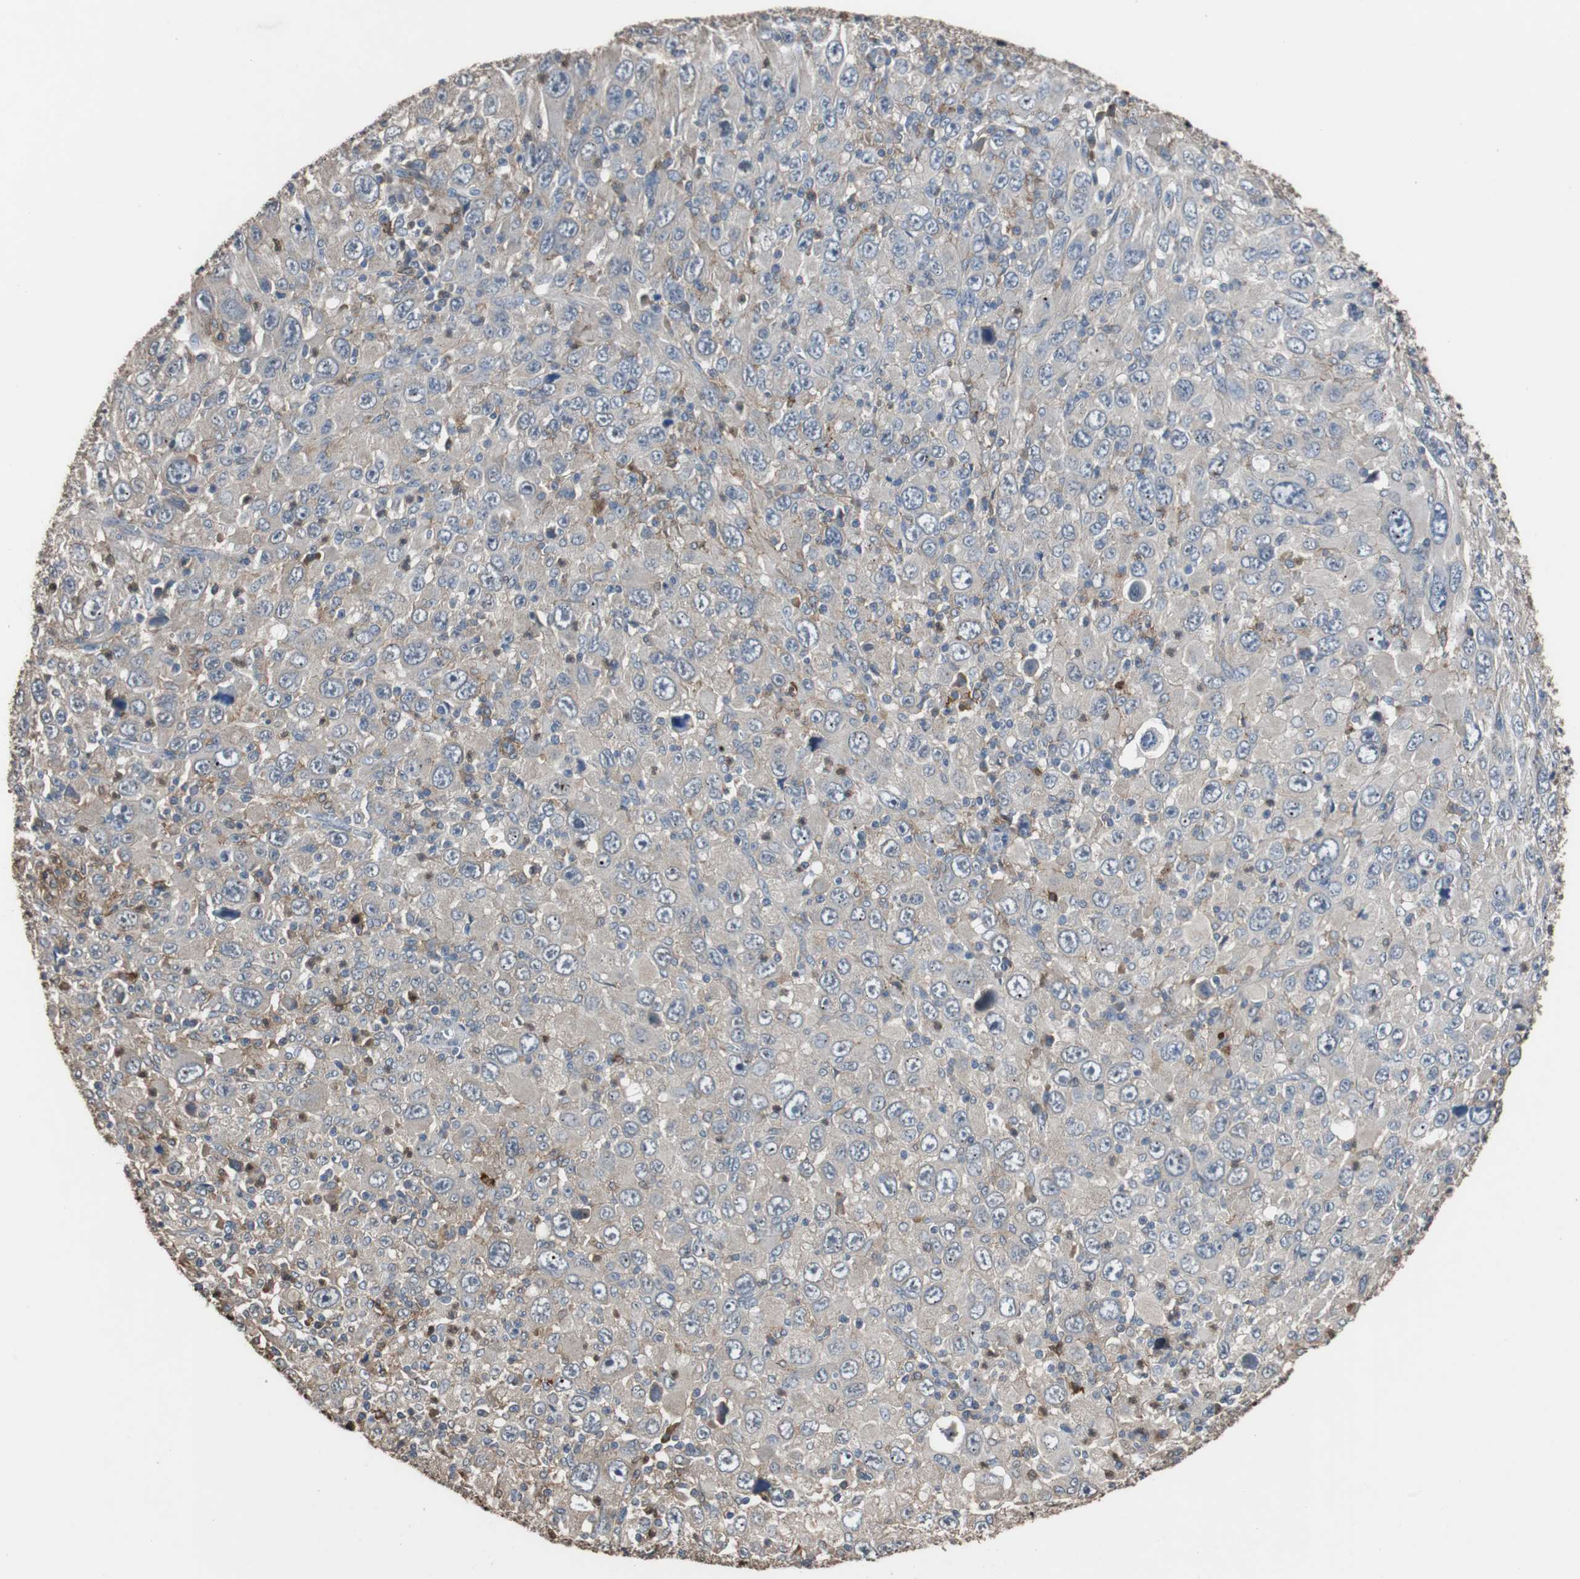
{"staining": {"intensity": "weak", "quantity": "25%-75%", "location": "cytoplasmic/membranous"}, "tissue": "melanoma", "cell_type": "Tumor cells", "image_type": "cancer", "snomed": [{"axis": "morphology", "description": "Malignant melanoma, Metastatic site"}, {"axis": "topography", "description": "Skin"}], "caption": "Immunohistochemical staining of human melanoma reveals low levels of weak cytoplasmic/membranous protein expression in about 25%-75% of tumor cells. The staining was performed using DAB (3,3'-diaminobenzidine) to visualize the protein expression in brown, while the nuclei were stained in blue with hematoxylin (Magnification: 20x).", "gene": "SCIMP", "patient": {"sex": "female", "age": 56}}